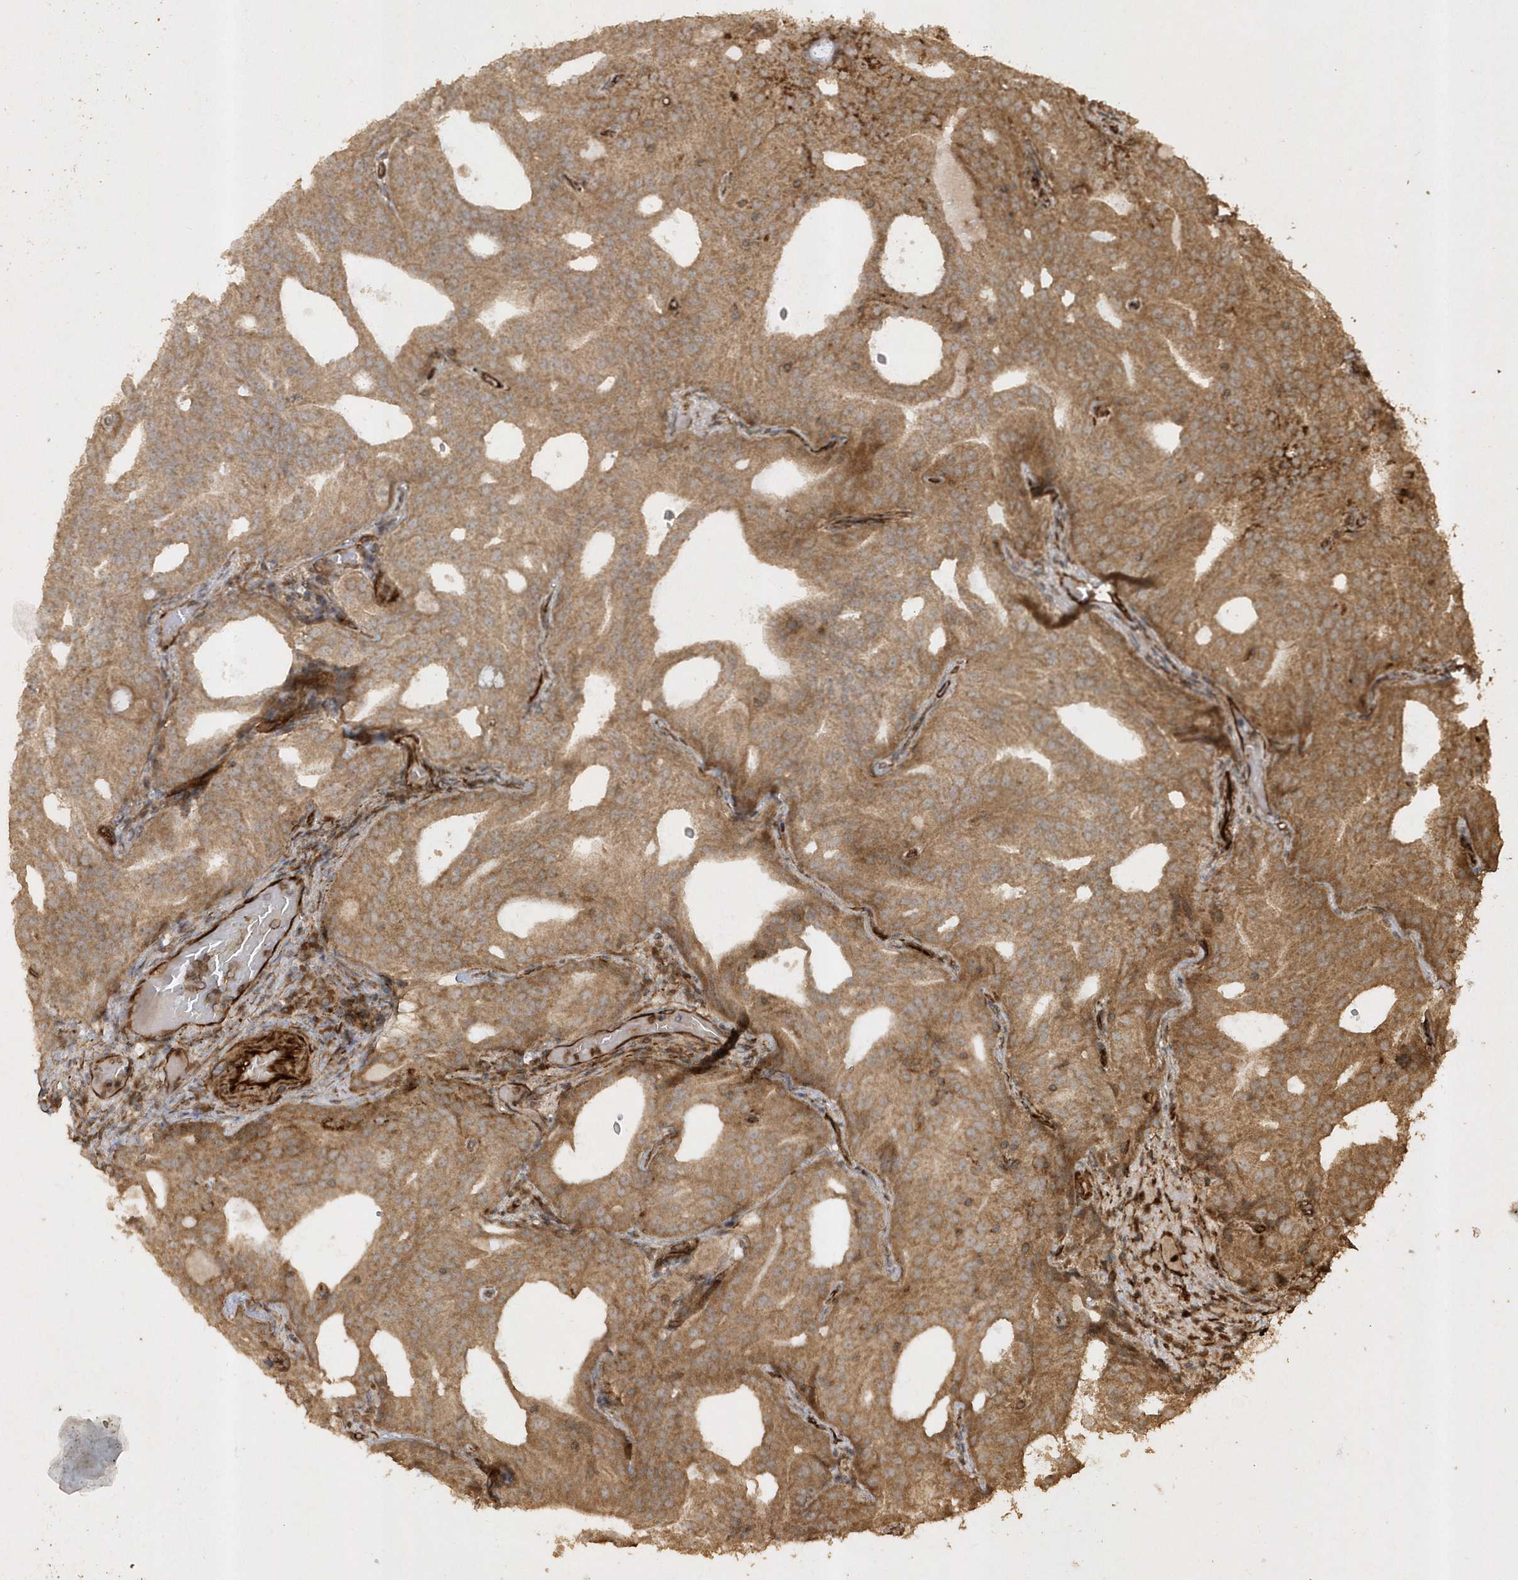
{"staining": {"intensity": "moderate", "quantity": ">75%", "location": "cytoplasmic/membranous"}, "tissue": "prostate cancer", "cell_type": "Tumor cells", "image_type": "cancer", "snomed": [{"axis": "morphology", "description": "Adenocarcinoma, Low grade"}, {"axis": "topography", "description": "Prostate"}], "caption": "Prostate cancer stained for a protein displays moderate cytoplasmic/membranous positivity in tumor cells. (DAB (3,3'-diaminobenzidine) IHC, brown staining for protein, blue staining for nuclei).", "gene": "AVPI1", "patient": {"sex": "male", "age": 88}}